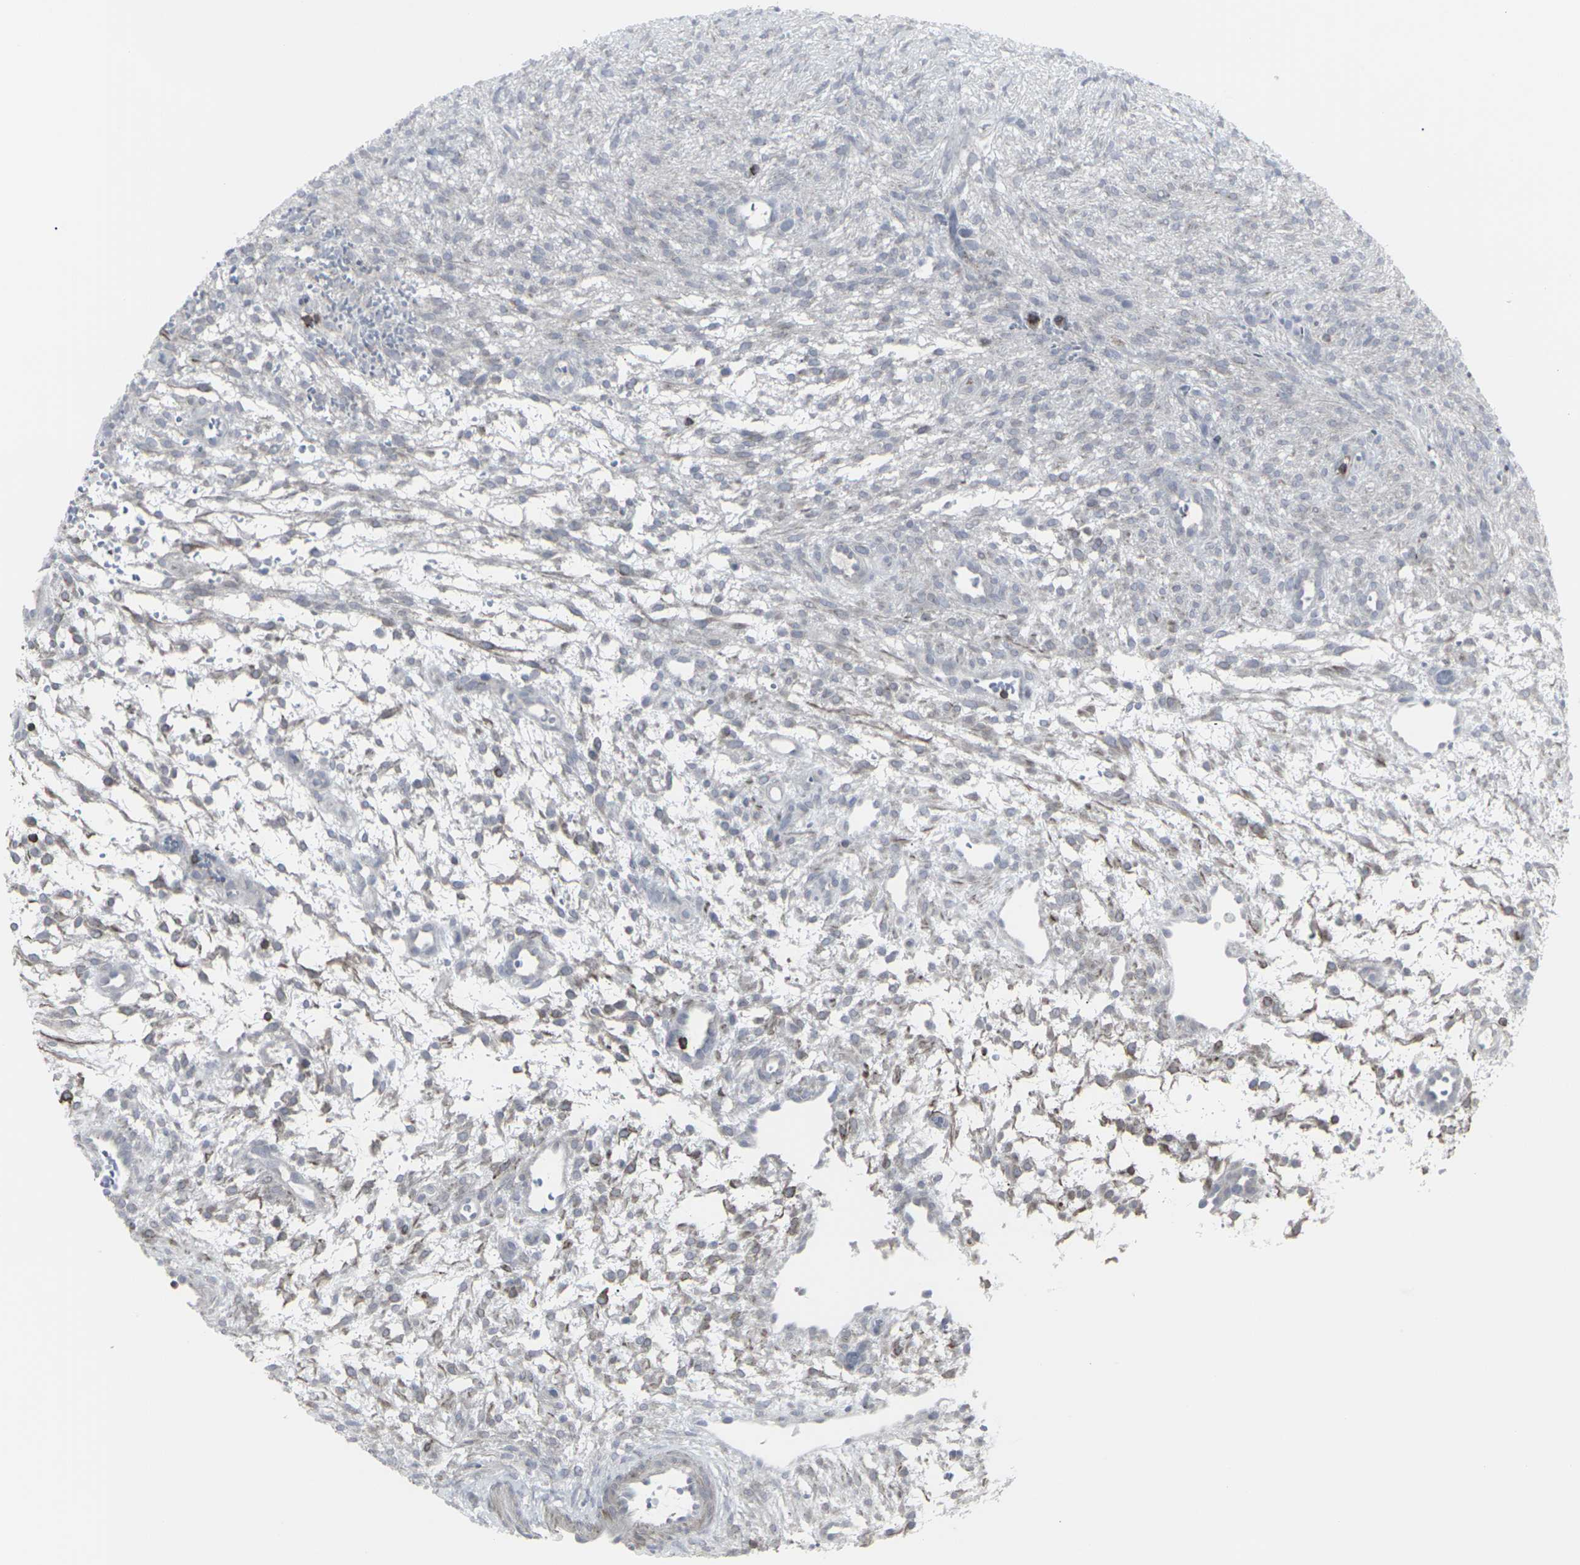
{"staining": {"intensity": "negative", "quantity": "none", "location": "none"}, "tissue": "ovary", "cell_type": "Ovarian stroma cells", "image_type": "normal", "snomed": [{"axis": "morphology", "description": "Normal tissue, NOS"}, {"axis": "morphology", "description": "Cyst, NOS"}, {"axis": "topography", "description": "Ovary"}], "caption": "The micrograph shows no significant expression in ovarian stroma cells of ovary. The staining was performed using DAB (3,3'-diaminobenzidine) to visualize the protein expression in brown, while the nuclei were stained in blue with hematoxylin (Magnification: 20x).", "gene": "APOBEC2", "patient": {"sex": "female", "age": 18}}